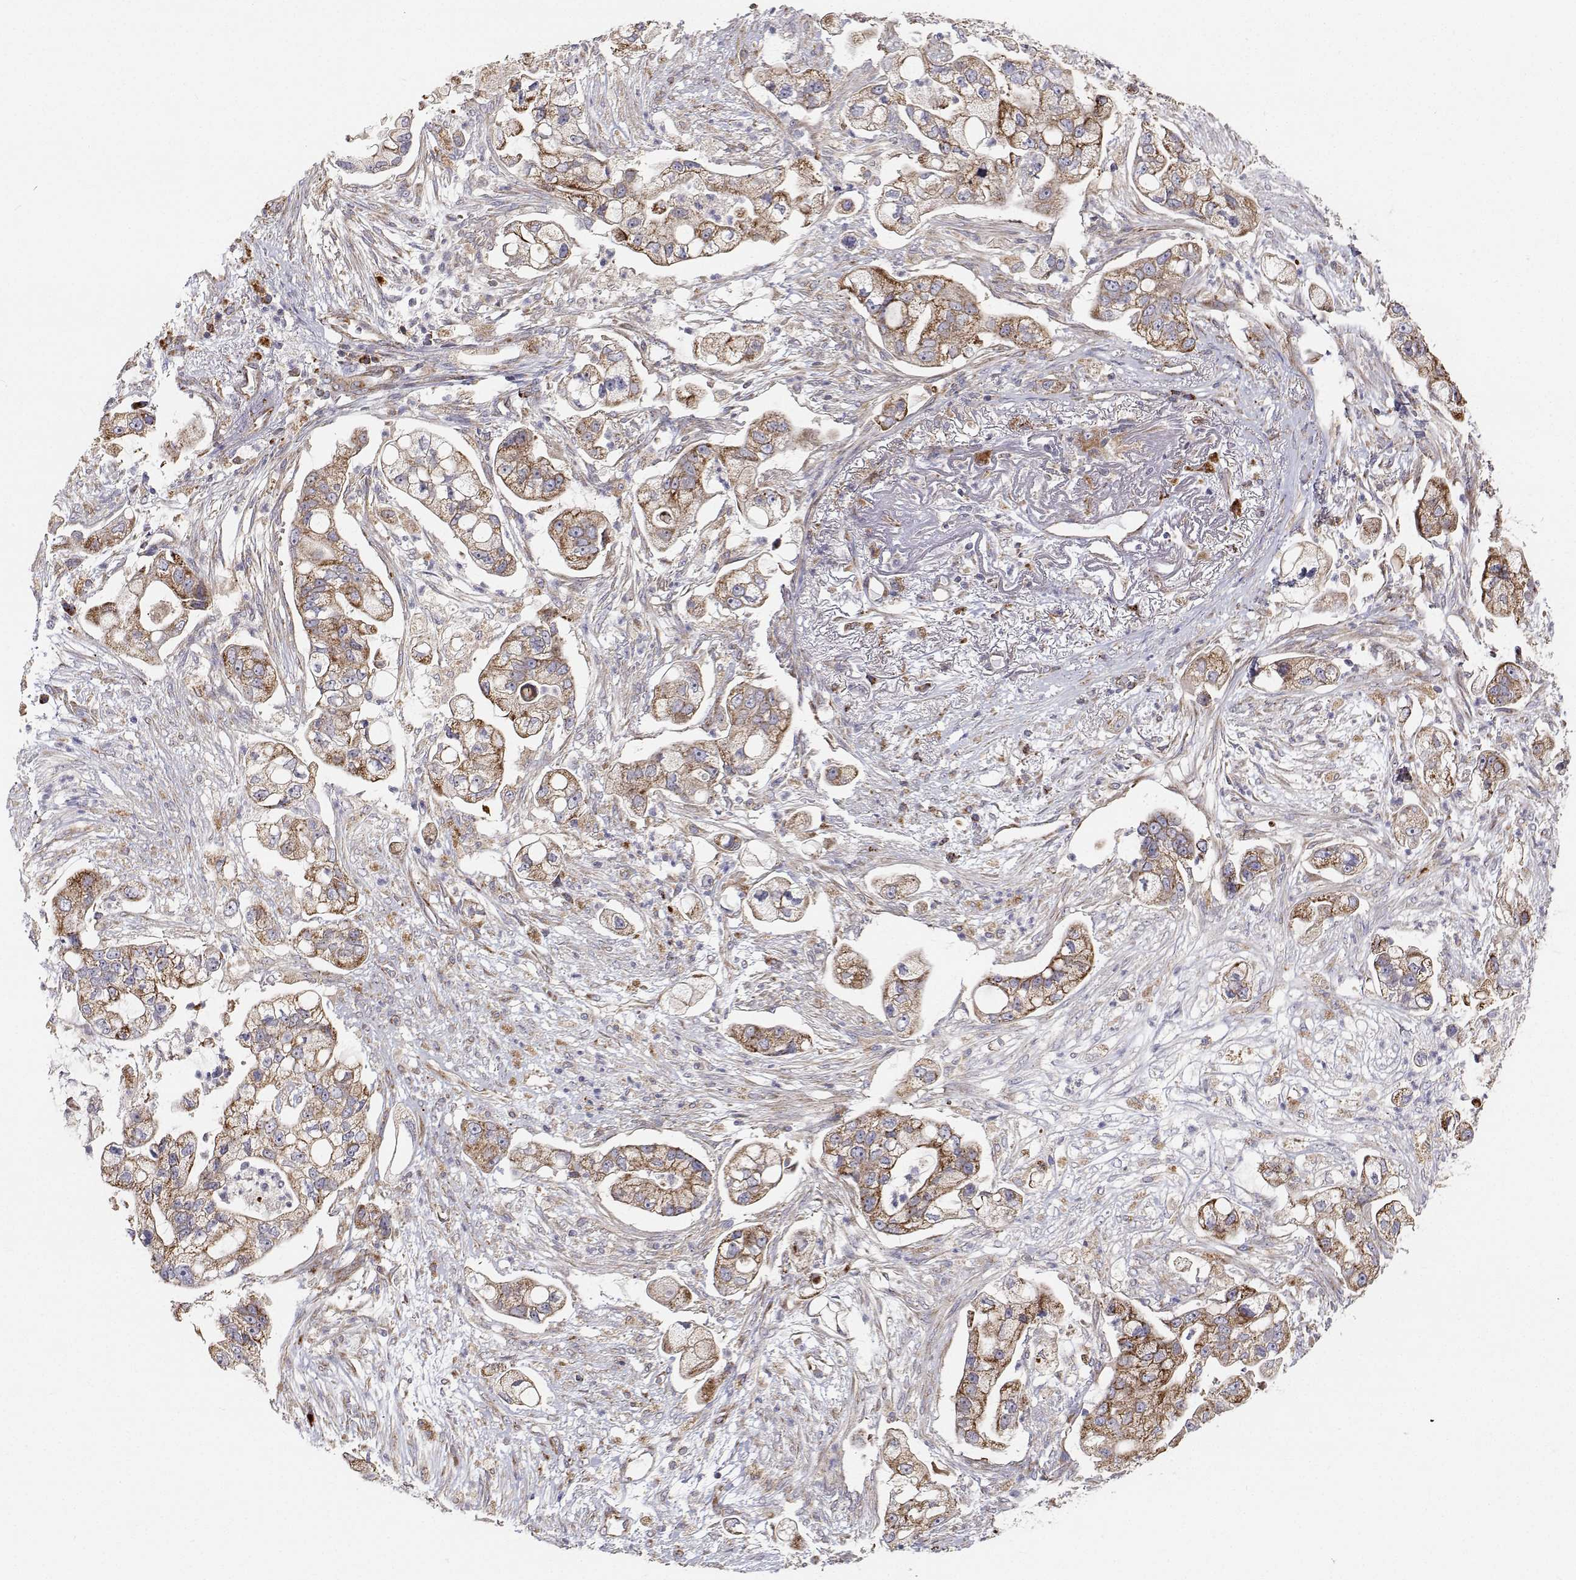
{"staining": {"intensity": "moderate", "quantity": ">75%", "location": "cytoplasmic/membranous"}, "tissue": "pancreatic cancer", "cell_type": "Tumor cells", "image_type": "cancer", "snomed": [{"axis": "morphology", "description": "Adenocarcinoma, NOS"}, {"axis": "topography", "description": "Pancreas"}], "caption": "Immunohistochemistry of adenocarcinoma (pancreatic) reveals medium levels of moderate cytoplasmic/membranous staining in about >75% of tumor cells.", "gene": "SPICE1", "patient": {"sex": "female", "age": 69}}